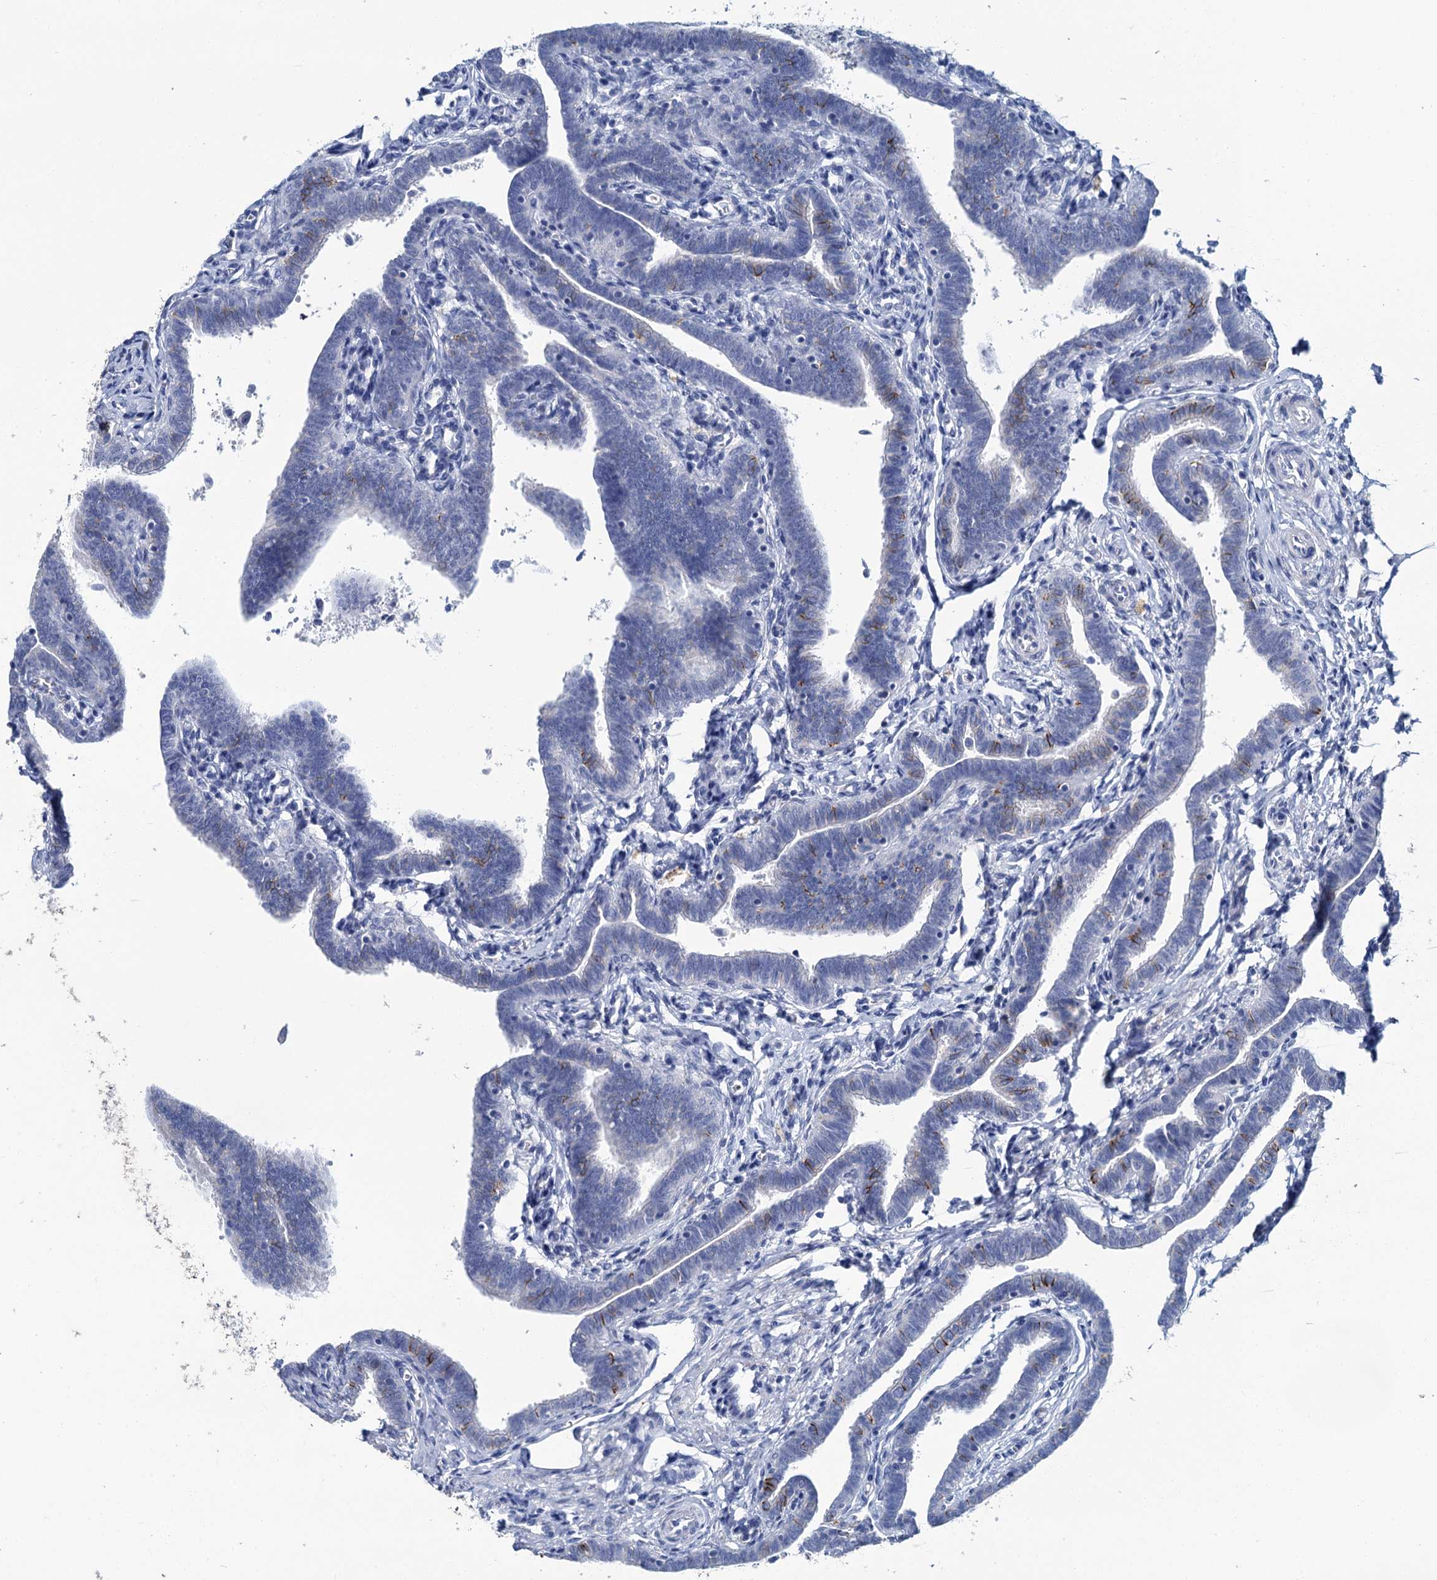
{"staining": {"intensity": "negative", "quantity": "none", "location": "none"}, "tissue": "fallopian tube", "cell_type": "Glandular cells", "image_type": "normal", "snomed": [{"axis": "morphology", "description": "Normal tissue, NOS"}, {"axis": "topography", "description": "Fallopian tube"}], "caption": "Photomicrograph shows no significant protein positivity in glandular cells of normal fallopian tube.", "gene": "SNCB", "patient": {"sex": "female", "age": 36}}